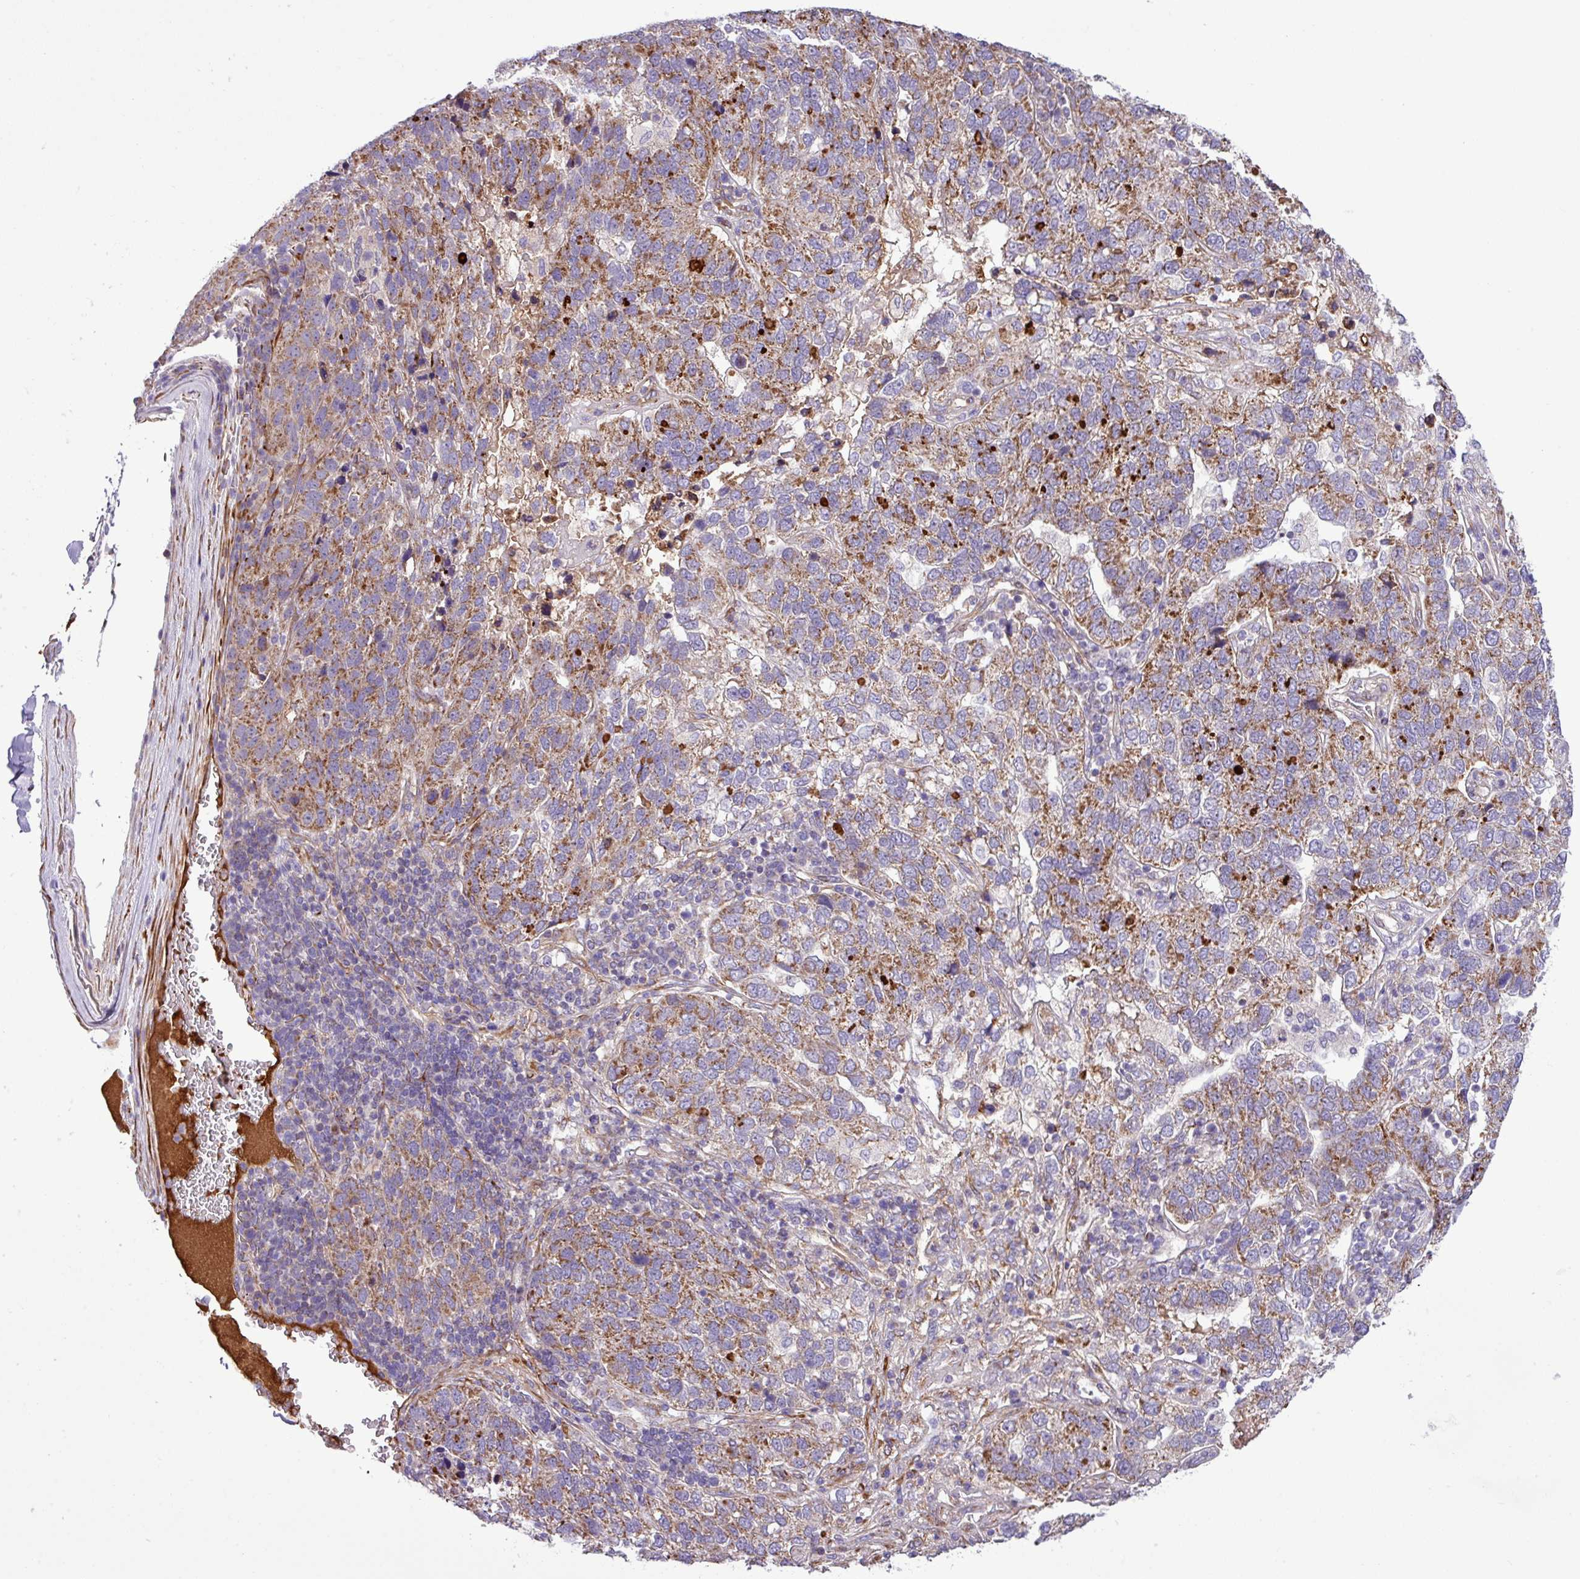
{"staining": {"intensity": "moderate", "quantity": ">75%", "location": "cytoplasmic/membranous"}, "tissue": "pancreatic cancer", "cell_type": "Tumor cells", "image_type": "cancer", "snomed": [{"axis": "morphology", "description": "Adenocarcinoma, NOS"}, {"axis": "topography", "description": "Pancreas"}], "caption": "Immunohistochemical staining of human adenocarcinoma (pancreatic) displays moderate cytoplasmic/membranous protein expression in about >75% of tumor cells.", "gene": "CWH43", "patient": {"sex": "female", "age": 61}}